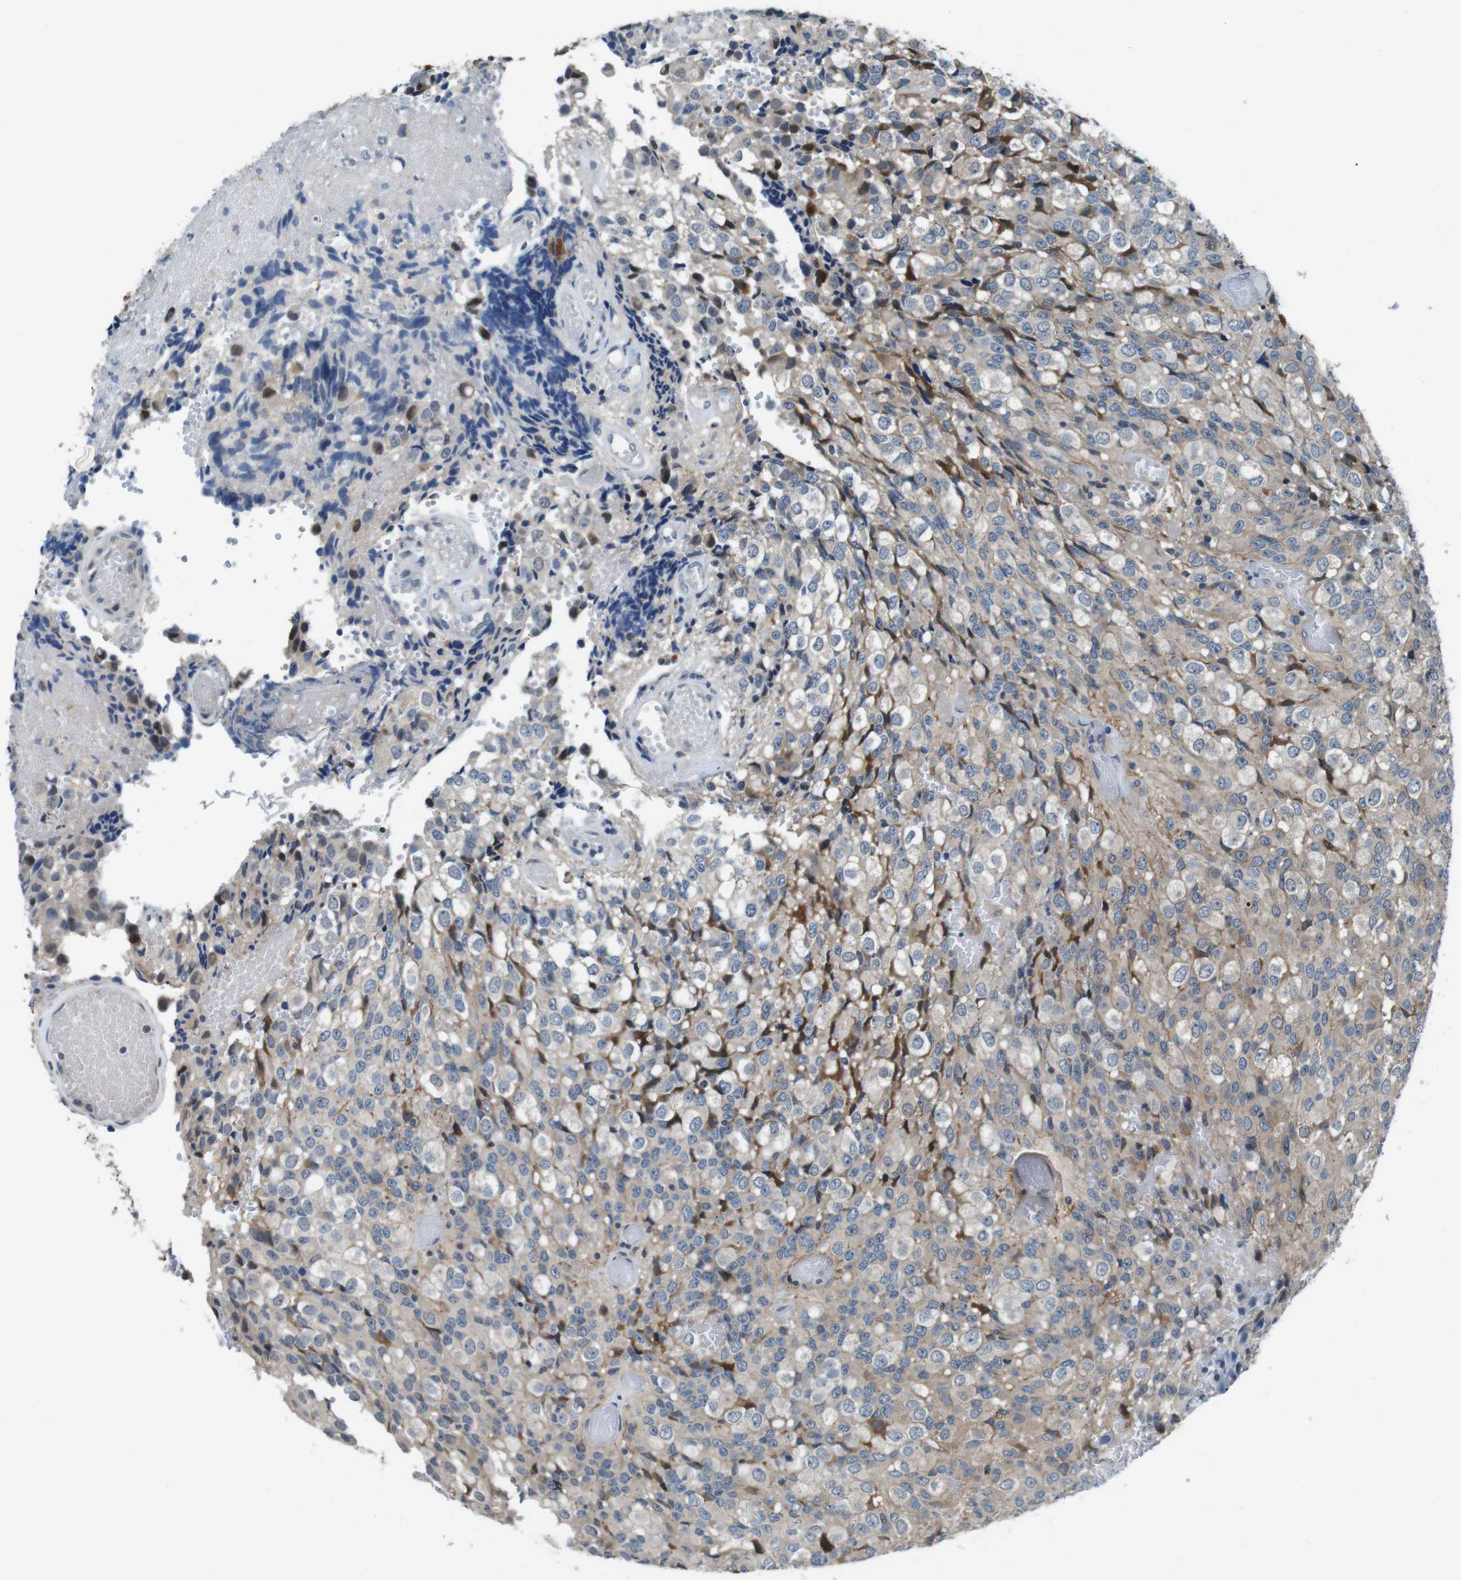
{"staining": {"intensity": "weak", "quantity": "25%-75%", "location": "cytoplasmic/membranous"}, "tissue": "glioma", "cell_type": "Tumor cells", "image_type": "cancer", "snomed": [{"axis": "morphology", "description": "Glioma, malignant, High grade"}, {"axis": "topography", "description": "Brain"}], "caption": "About 25%-75% of tumor cells in malignant glioma (high-grade) exhibit weak cytoplasmic/membranous protein expression as visualized by brown immunohistochemical staining.", "gene": "LRP5", "patient": {"sex": "male", "age": 32}}